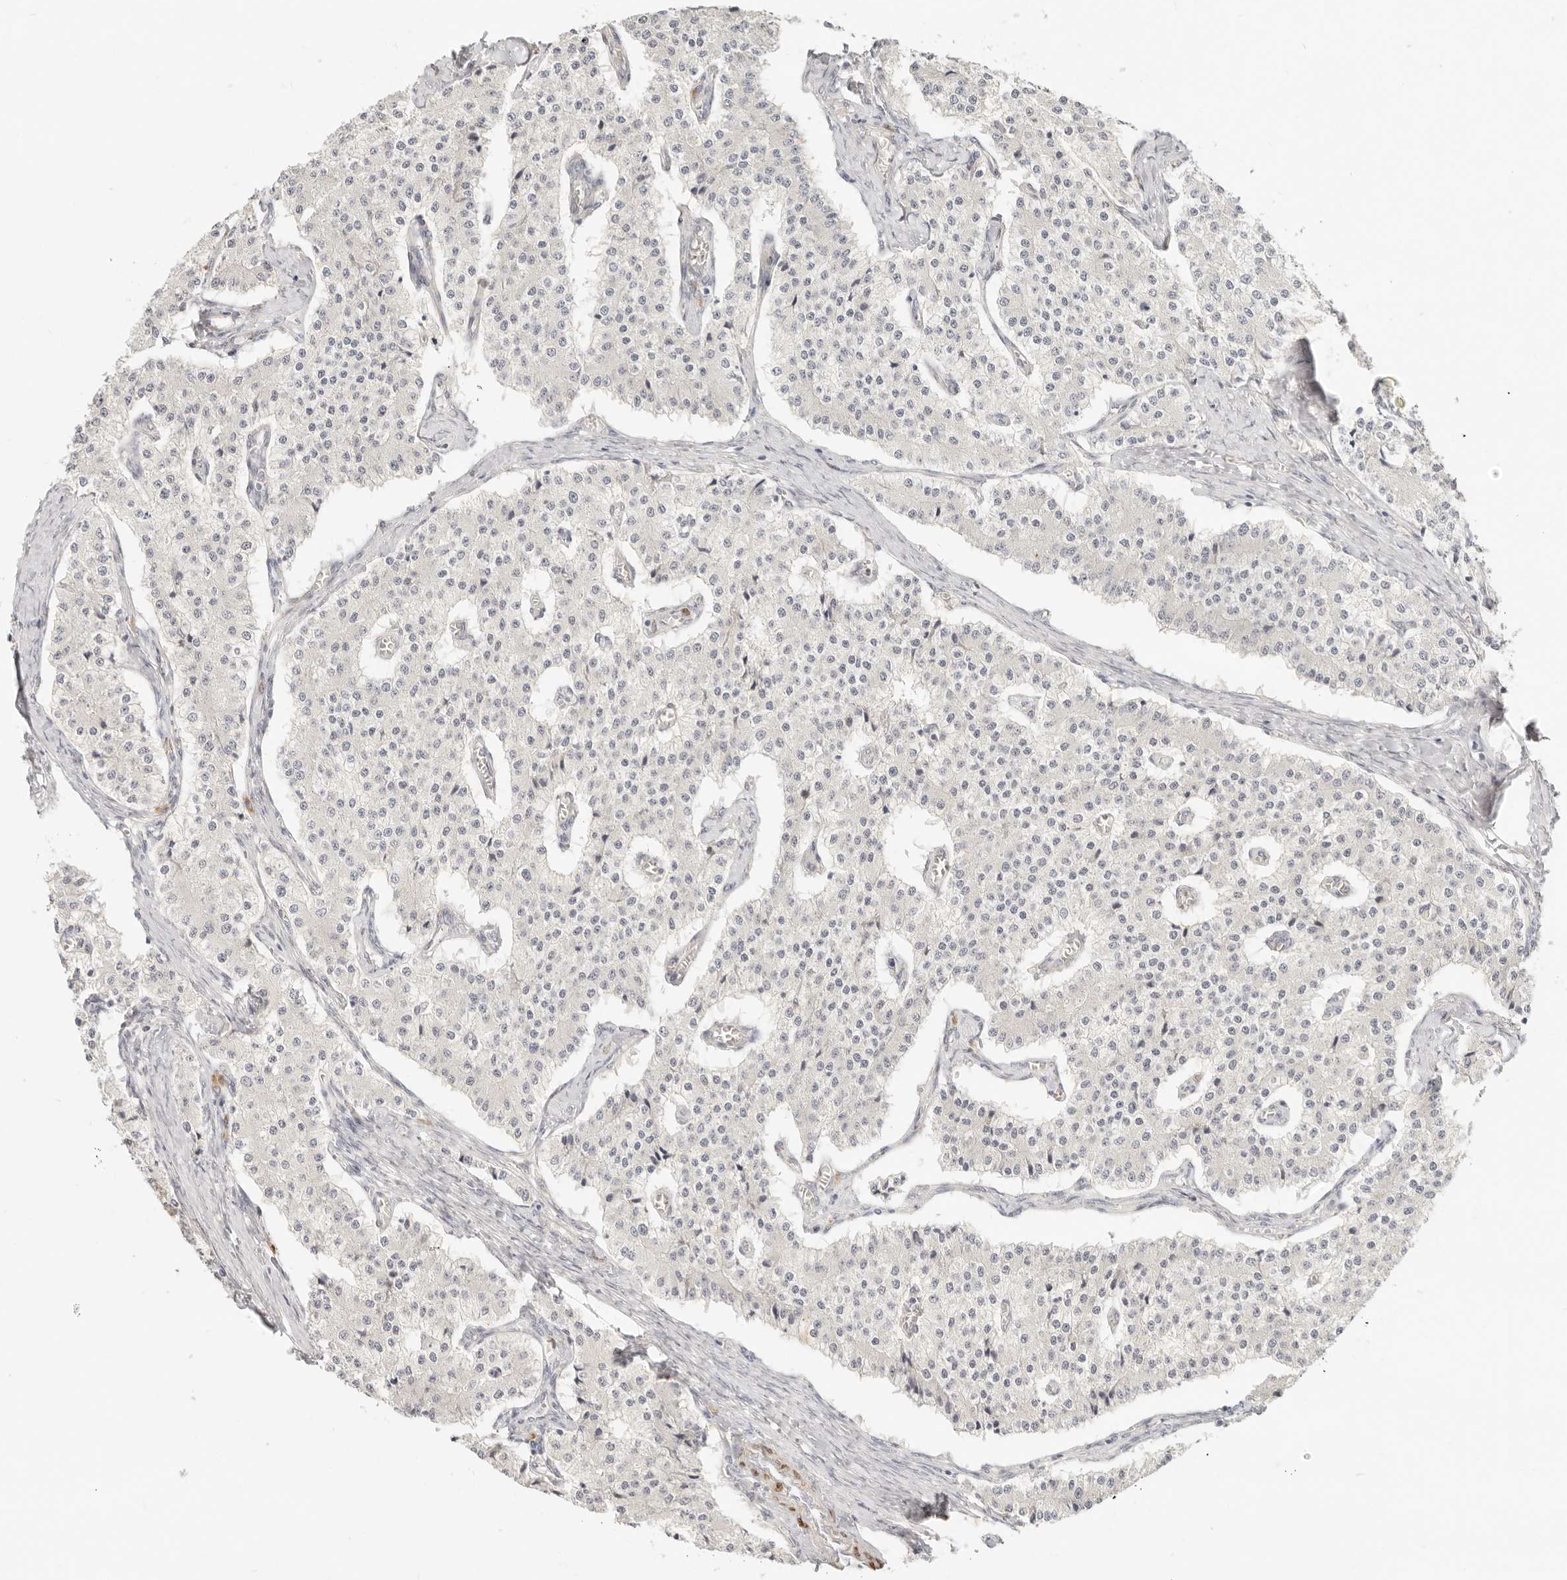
{"staining": {"intensity": "negative", "quantity": "none", "location": "none"}, "tissue": "carcinoid", "cell_type": "Tumor cells", "image_type": "cancer", "snomed": [{"axis": "morphology", "description": "Carcinoid, malignant, NOS"}, {"axis": "topography", "description": "Colon"}], "caption": "Carcinoid stained for a protein using IHC reveals no staining tumor cells.", "gene": "PABPC4", "patient": {"sex": "female", "age": 52}}